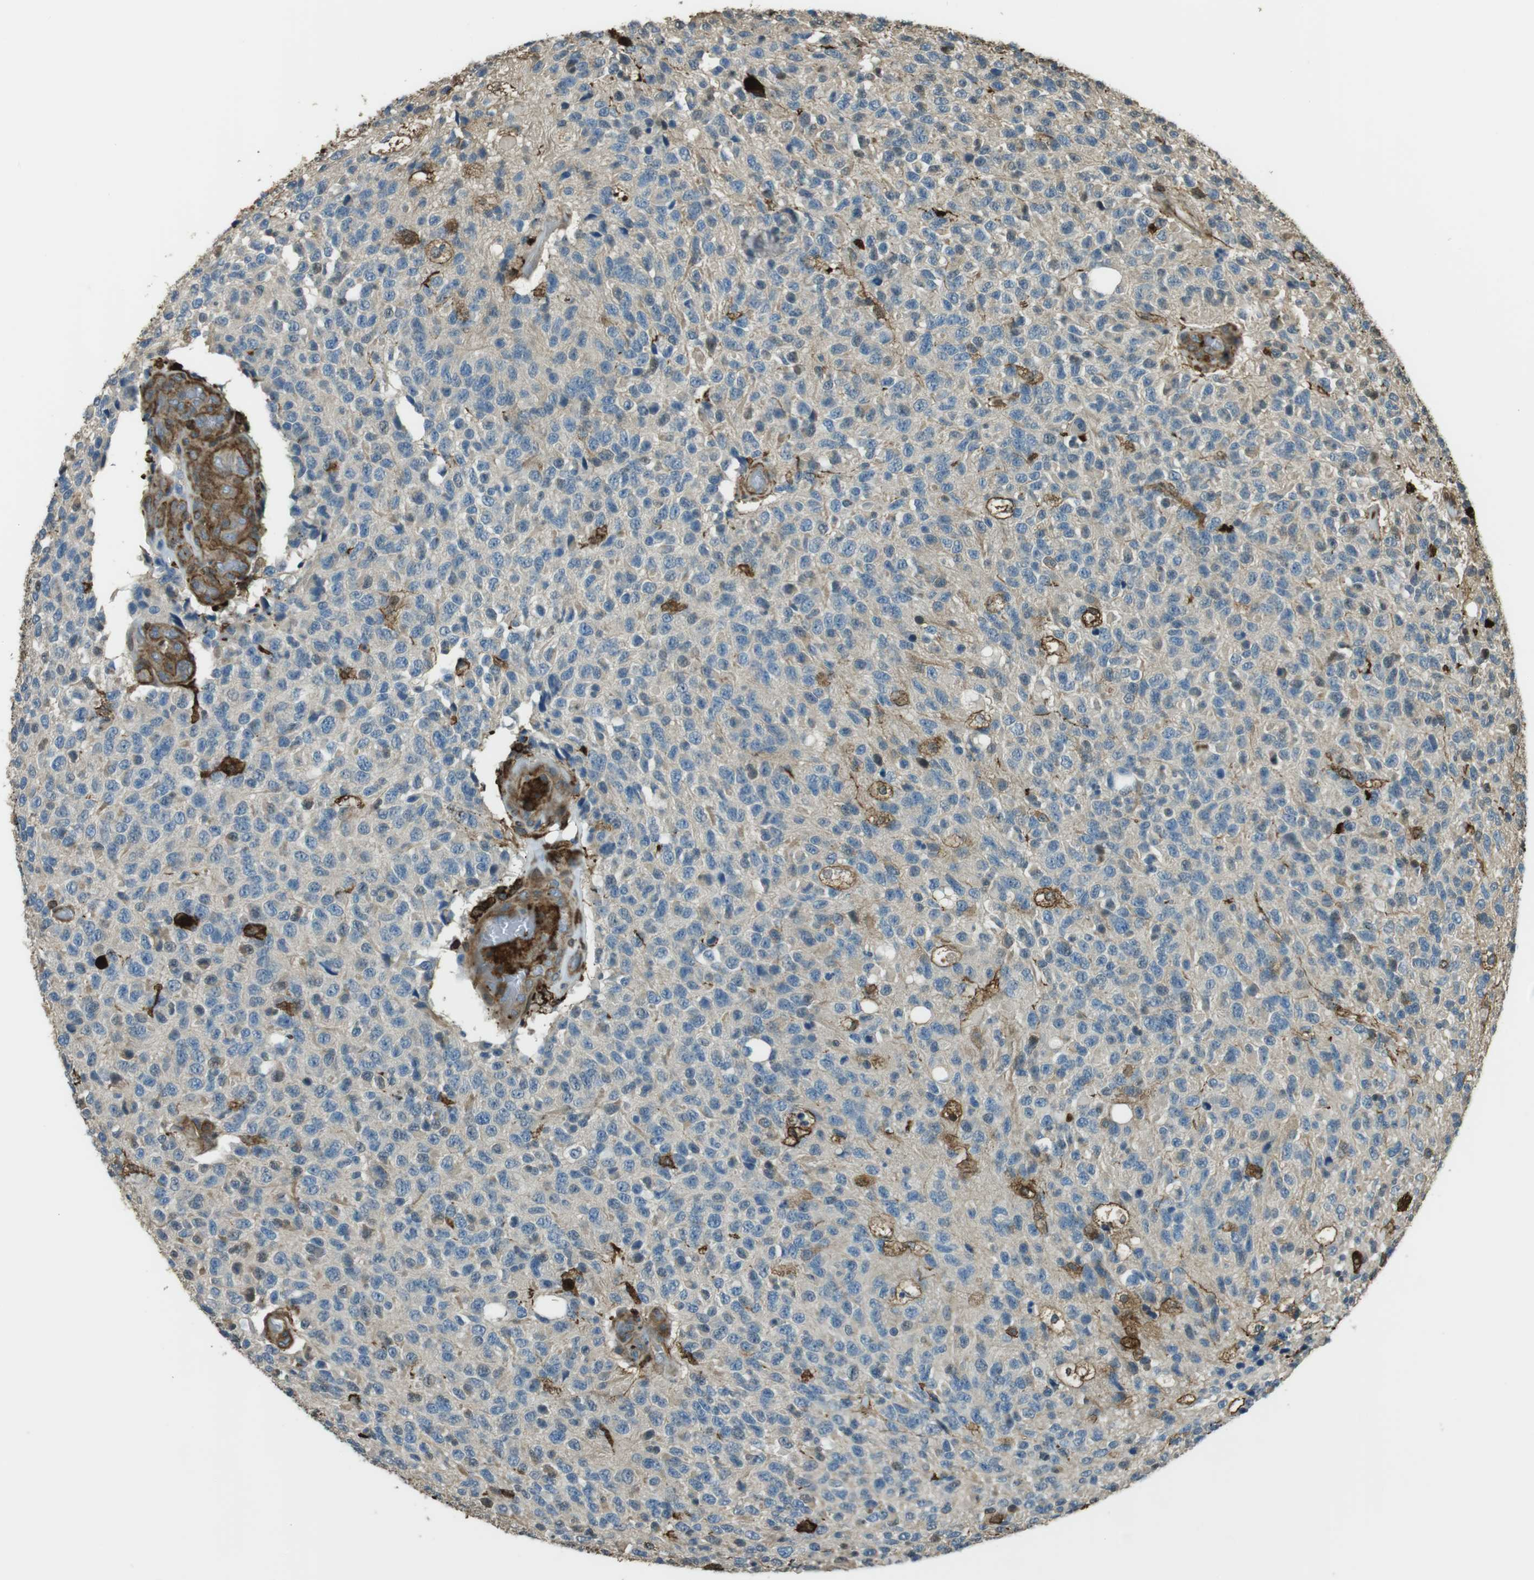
{"staining": {"intensity": "moderate", "quantity": "<25%", "location": "cytoplasmic/membranous"}, "tissue": "glioma", "cell_type": "Tumor cells", "image_type": "cancer", "snomed": [{"axis": "morphology", "description": "Glioma, malignant, High grade"}, {"axis": "topography", "description": "pancreas cauda"}], "caption": "High-grade glioma (malignant) stained with DAB immunohistochemistry displays low levels of moderate cytoplasmic/membranous staining in approximately <25% of tumor cells.", "gene": "SFT2D1", "patient": {"sex": "male", "age": 60}}